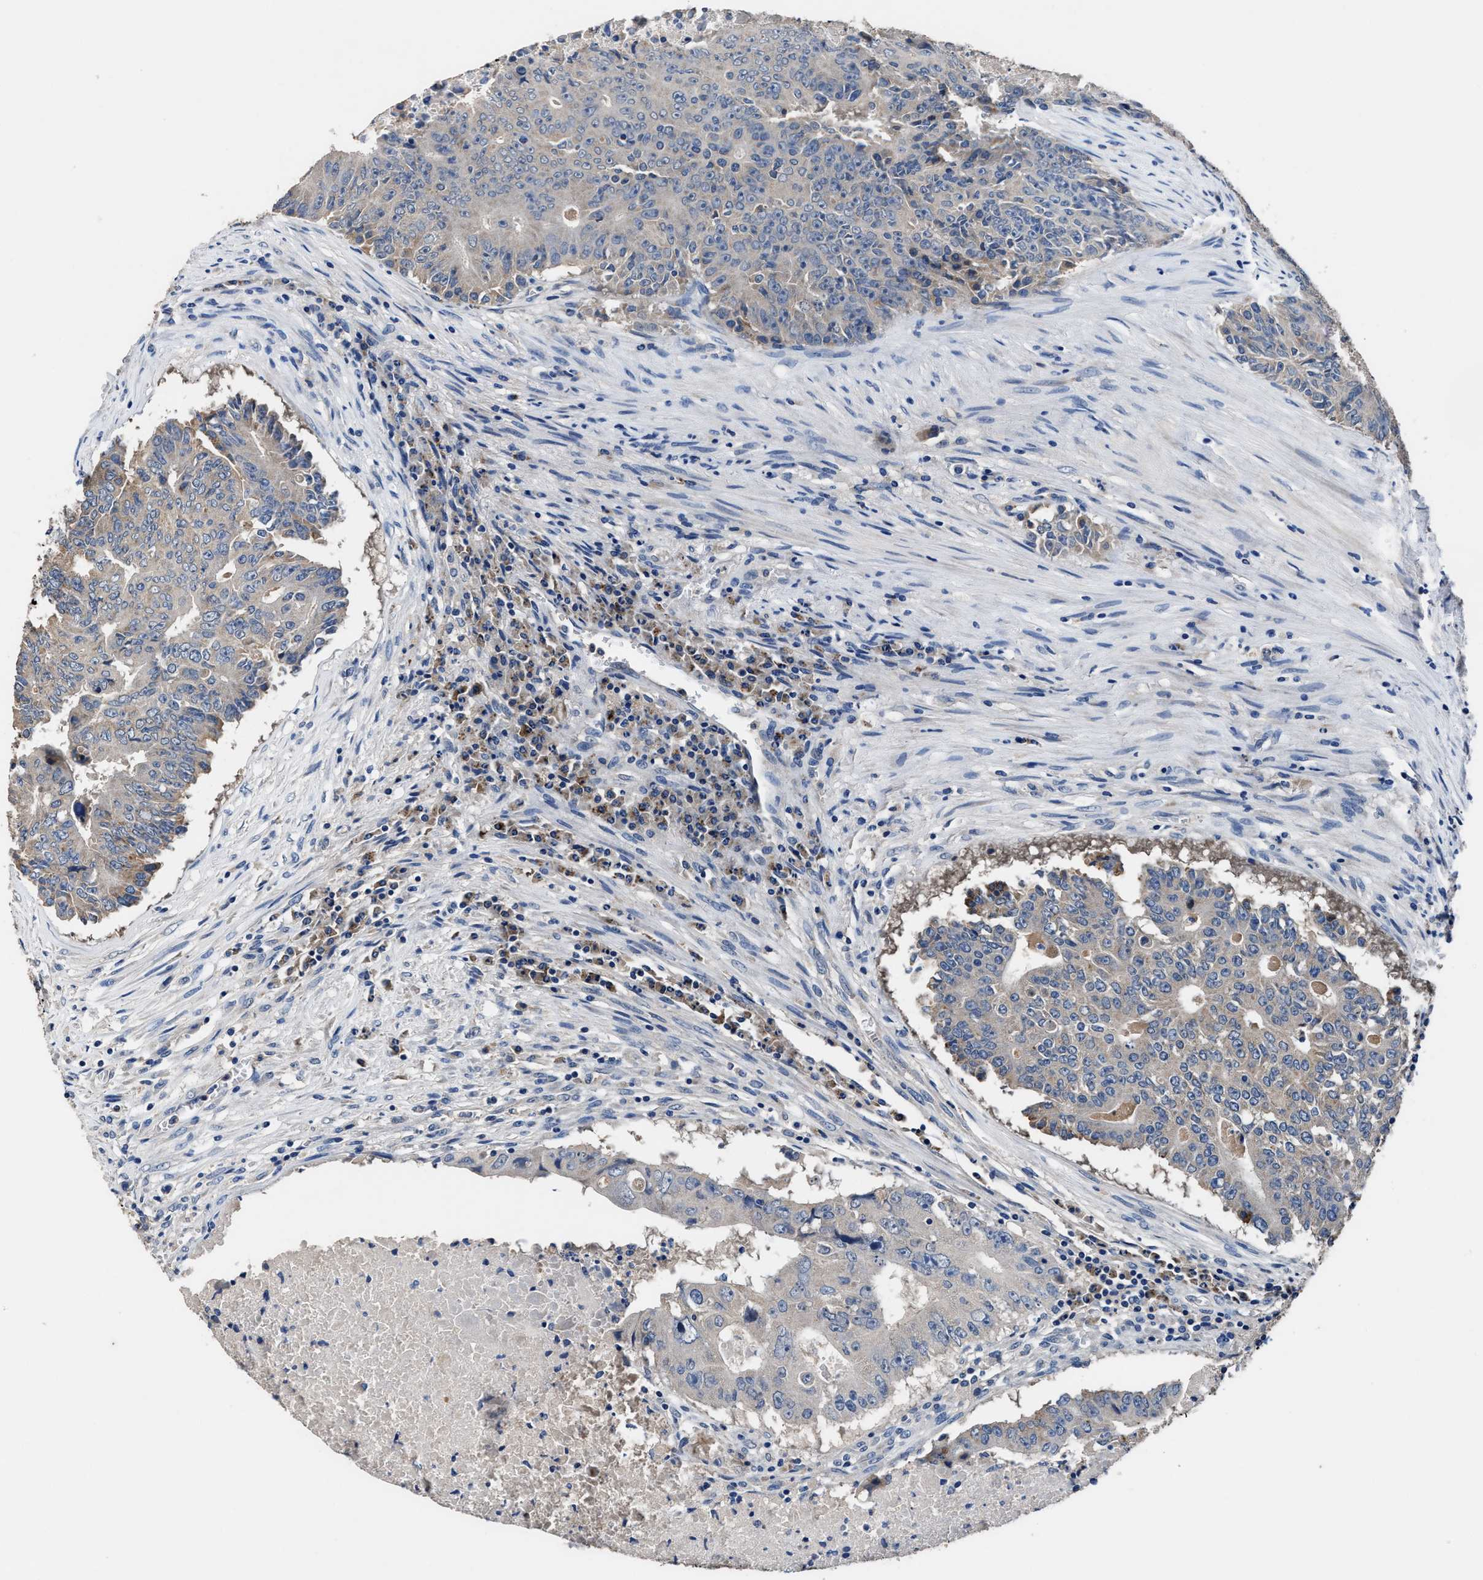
{"staining": {"intensity": "negative", "quantity": "none", "location": "none"}, "tissue": "colorectal cancer", "cell_type": "Tumor cells", "image_type": "cancer", "snomed": [{"axis": "morphology", "description": "Adenocarcinoma, NOS"}, {"axis": "topography", "description": "Colon"}], "caption": "Protein analysis of colorectal cancer (adenocarcinoma) shows no significant positivity in tumor cells.", "gene": "UBR4", "patient": {"sex": "male", "age": 87}}